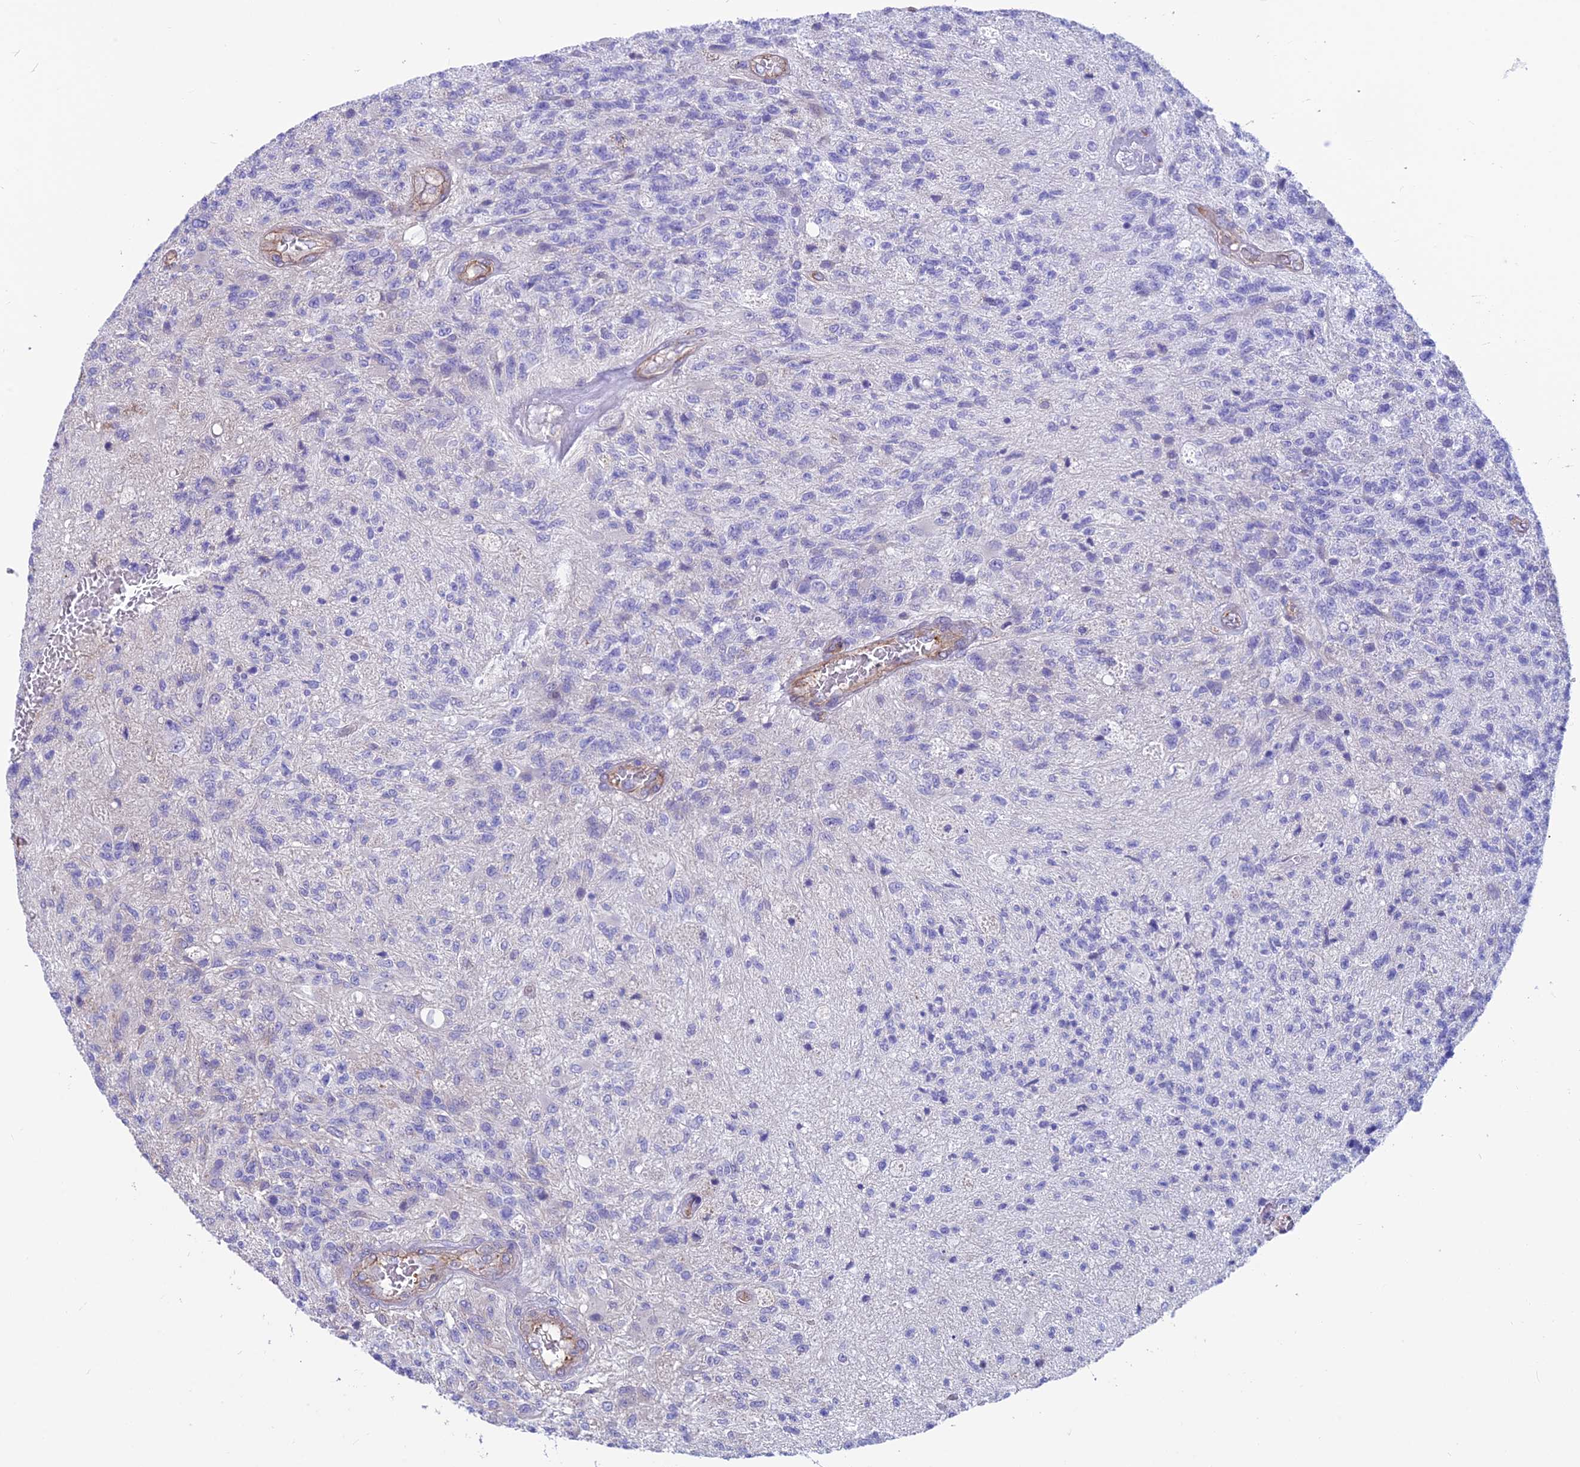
{"staining": {"intensity": "negative", "quantity": "none", "location": "none"}, "tissue": "glioma", "cell_type": "Tumor cells", "image_type": "cancer", "snomed": [{"axis": "morphology", "description": "Glioma, malignant, High grade"}, {"axis": "topography", "description": "Brain"}], "caption": "Immunohistochemistry image of neoplastic tissue: human malignant glioma (high-grade) stained with DAB (3,3'-diaminobenzidine) displays no significant protein staining in tumor cells. (IHC, brightfield microscopy, high magnification).", "gene": "RTN4RL1", "patient": {"sex": "male", "age": 56}}